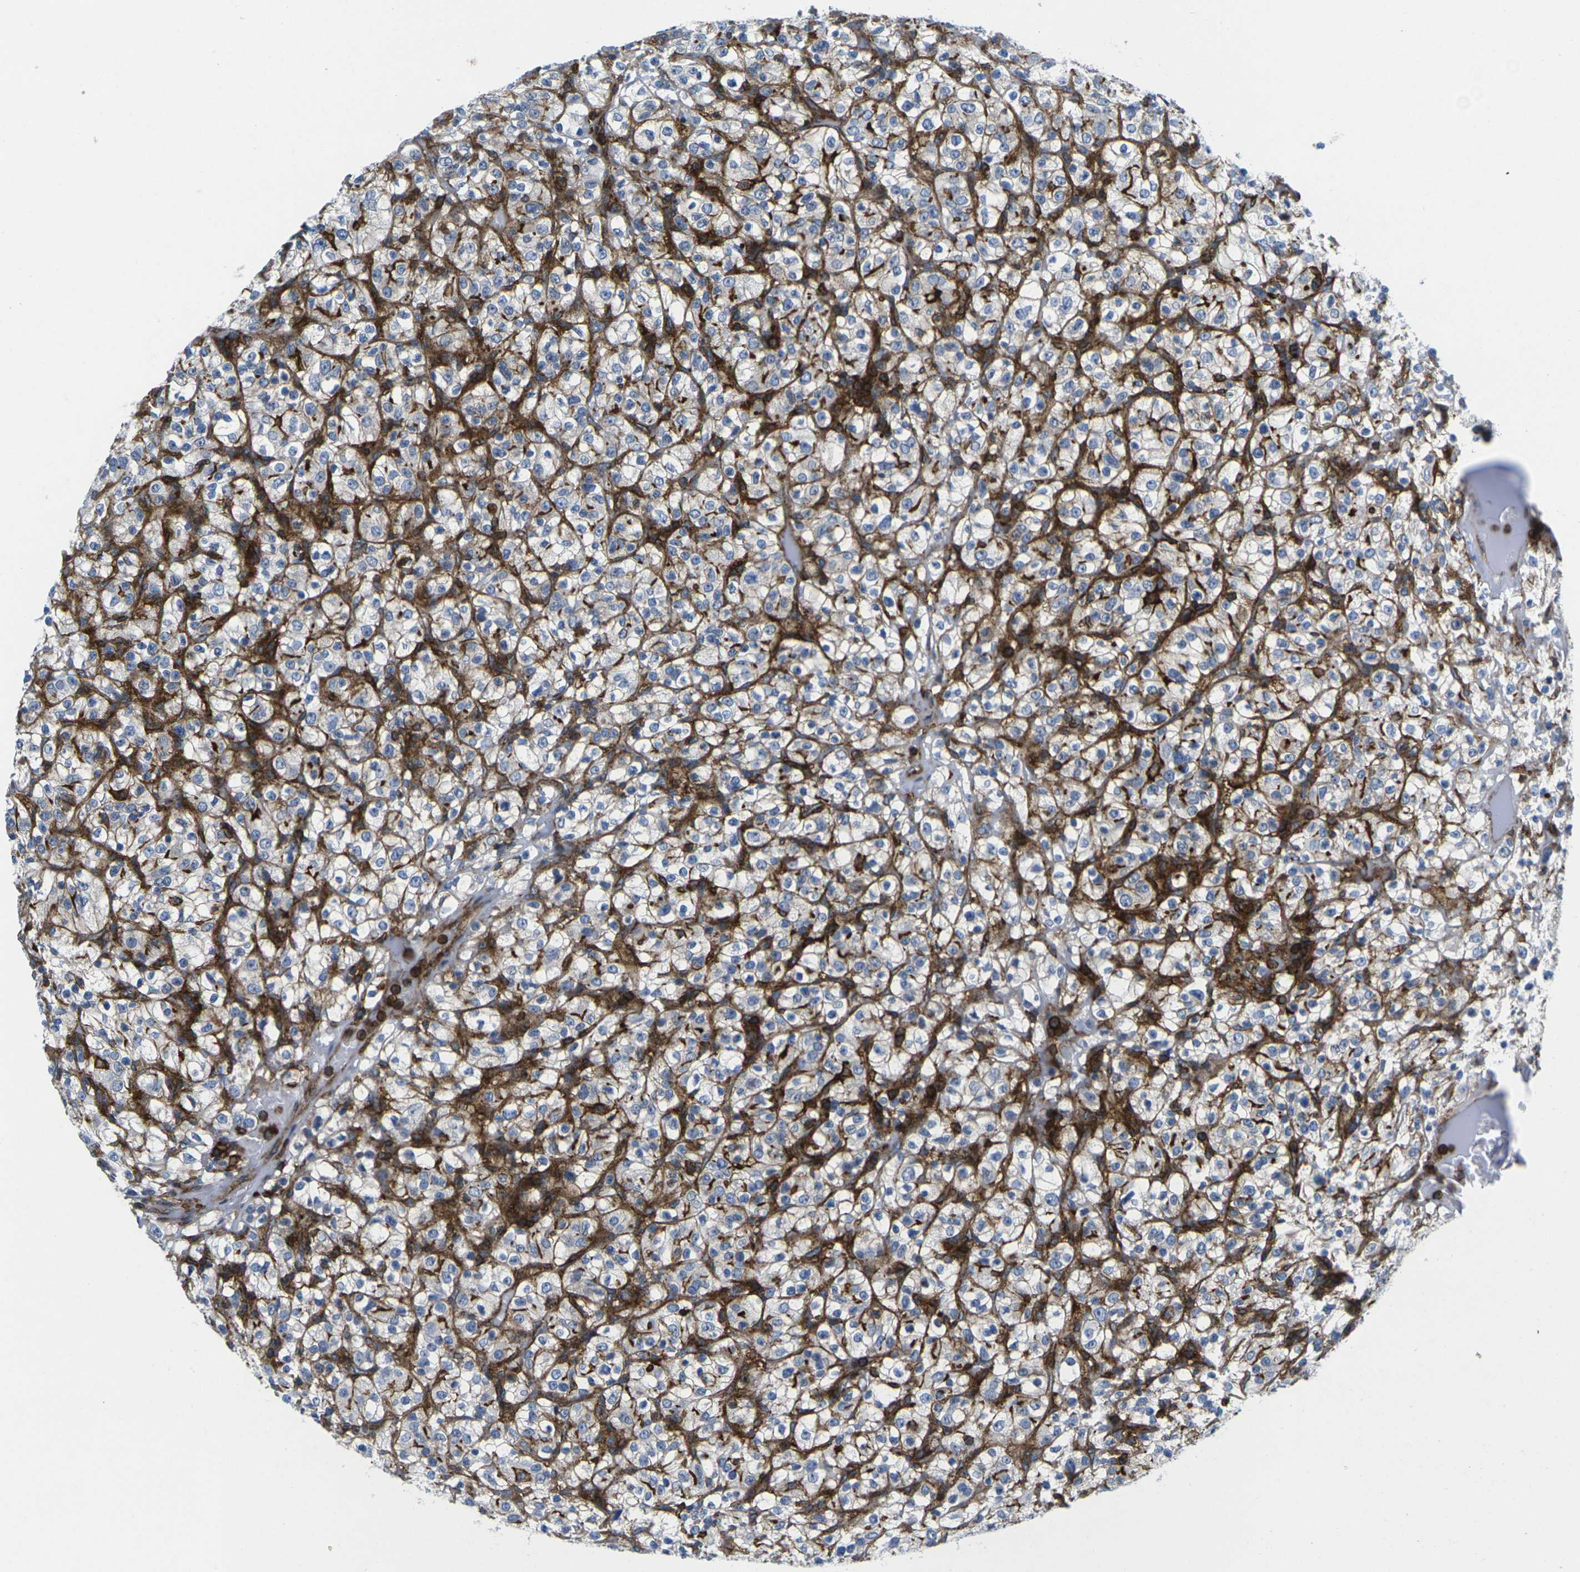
{"staining": {"intensity": "strong", "quantity": "<25%", "location": "cytoplasmic/membranous"}, "tissue": "renal cancer", "cell_type": "Tumor cells", "image_type": "cancer", "snomed": [{"axis": "morphology", "description": "Normal tissue, NOS"}, {"axis": "morphology", "description": "Adenocarcinoma, NOS"}, {"axis": "topography", "description": "Kidney"}], "caption": "A high-resolution image shows immunohistochemistry staining of renal cancer (adenocarcinoma), which reveals strong cytoplasmic/membranous staining in approximately <25% of tumor cells.", "gene": "IQGAP1", "patient": {"sex": "female", "age": 72}}